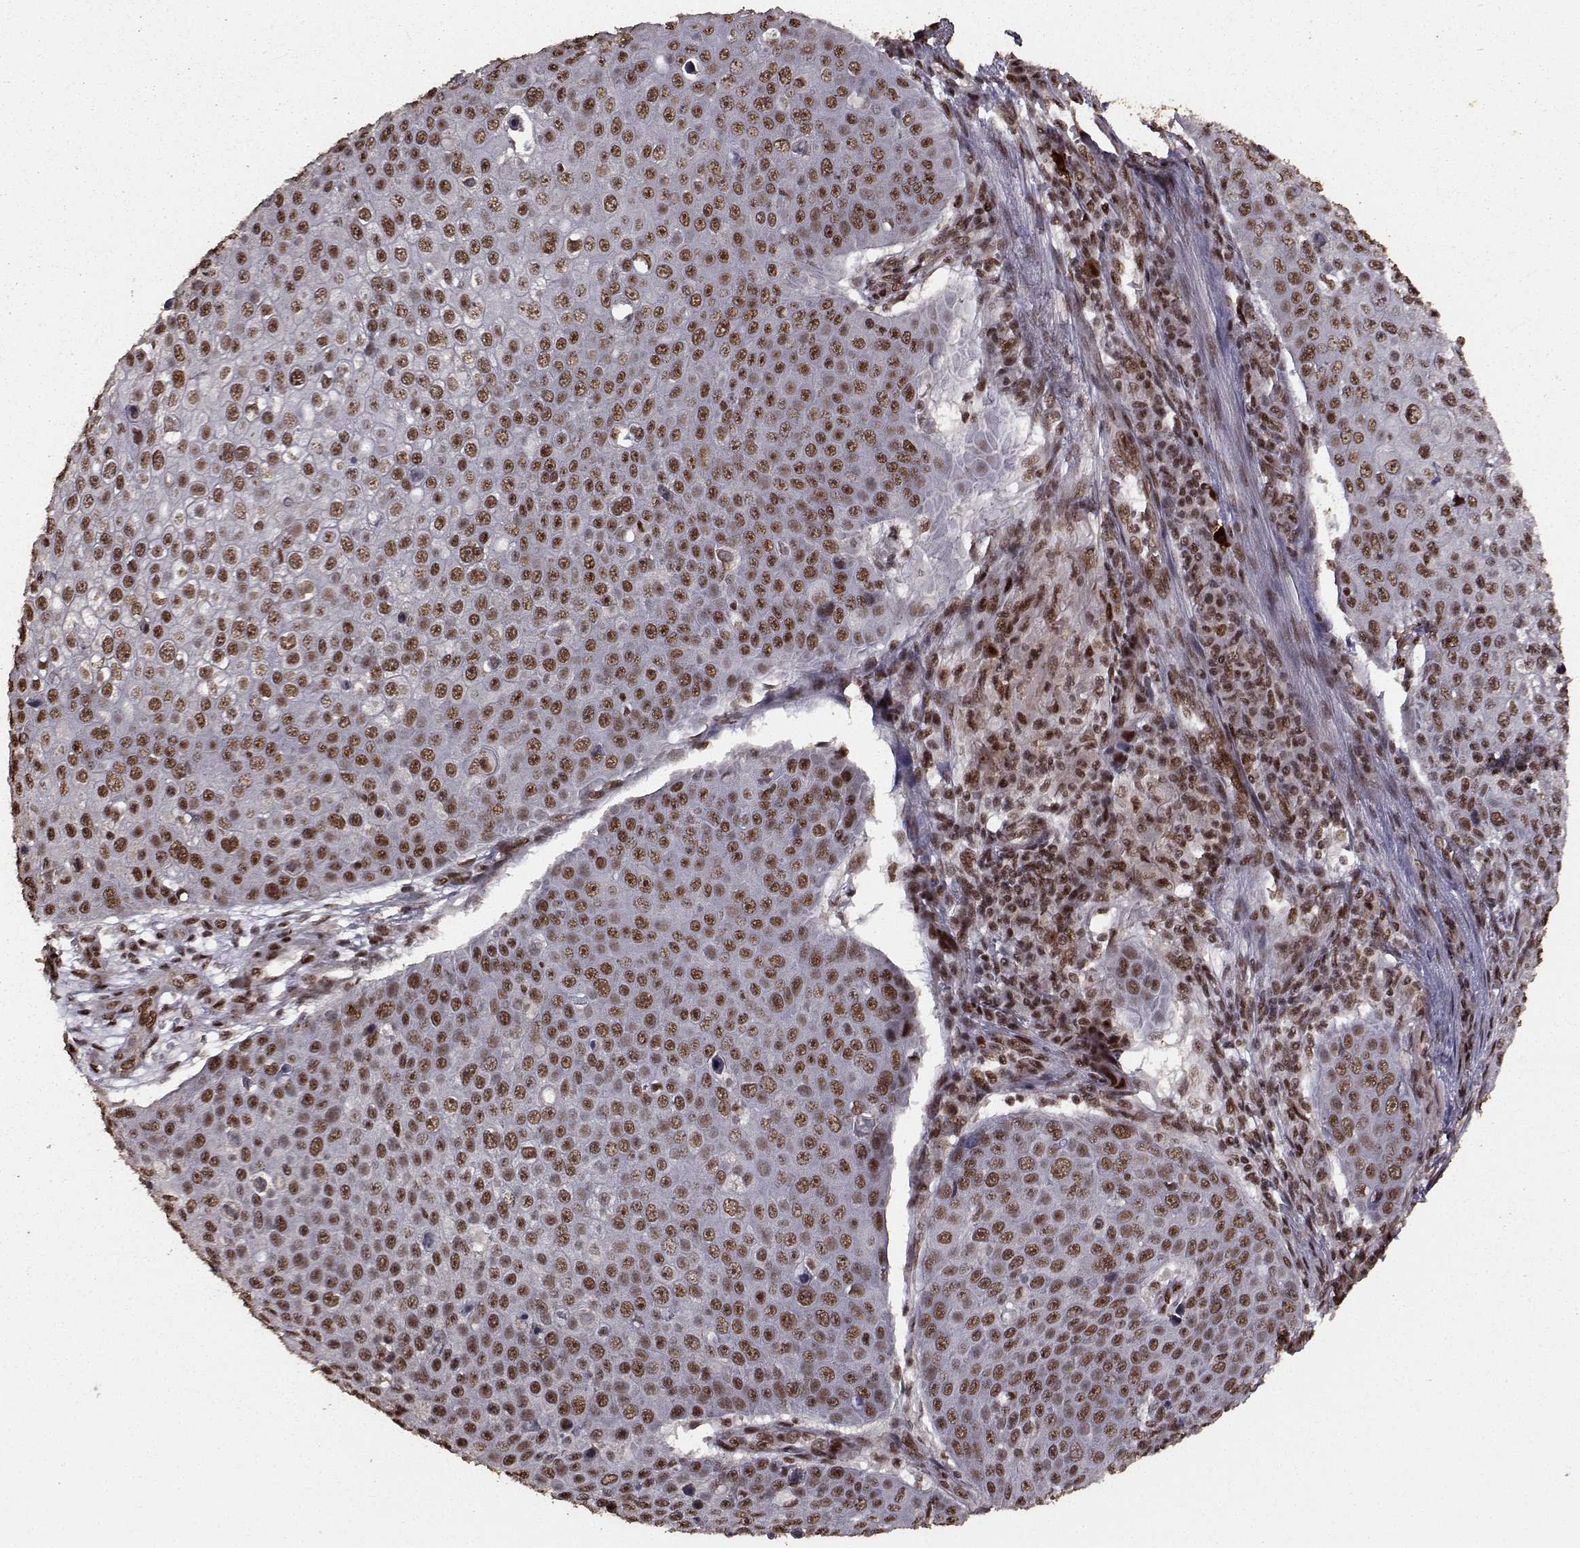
{"staining": {"intensity": "strong", "quantity": "25%-75%", "location": "nuclear"}, "tissue": "skin cancer", "cell_type": "Tumor cells", "image_type": "cancer", "snomed": [{"axis": "morphology", "description": "Squamous cell carcinoma, NOS"}, {"axis": "topography", "description": "Skin"}], "caption": "Immunohistochemical staining of skin squamous cell carcinoma shows strong nuclear protein staining in about 25%-75% of tumor cells.", "gene": "SF1", "patient": {"sex": "male", "age": 71}}